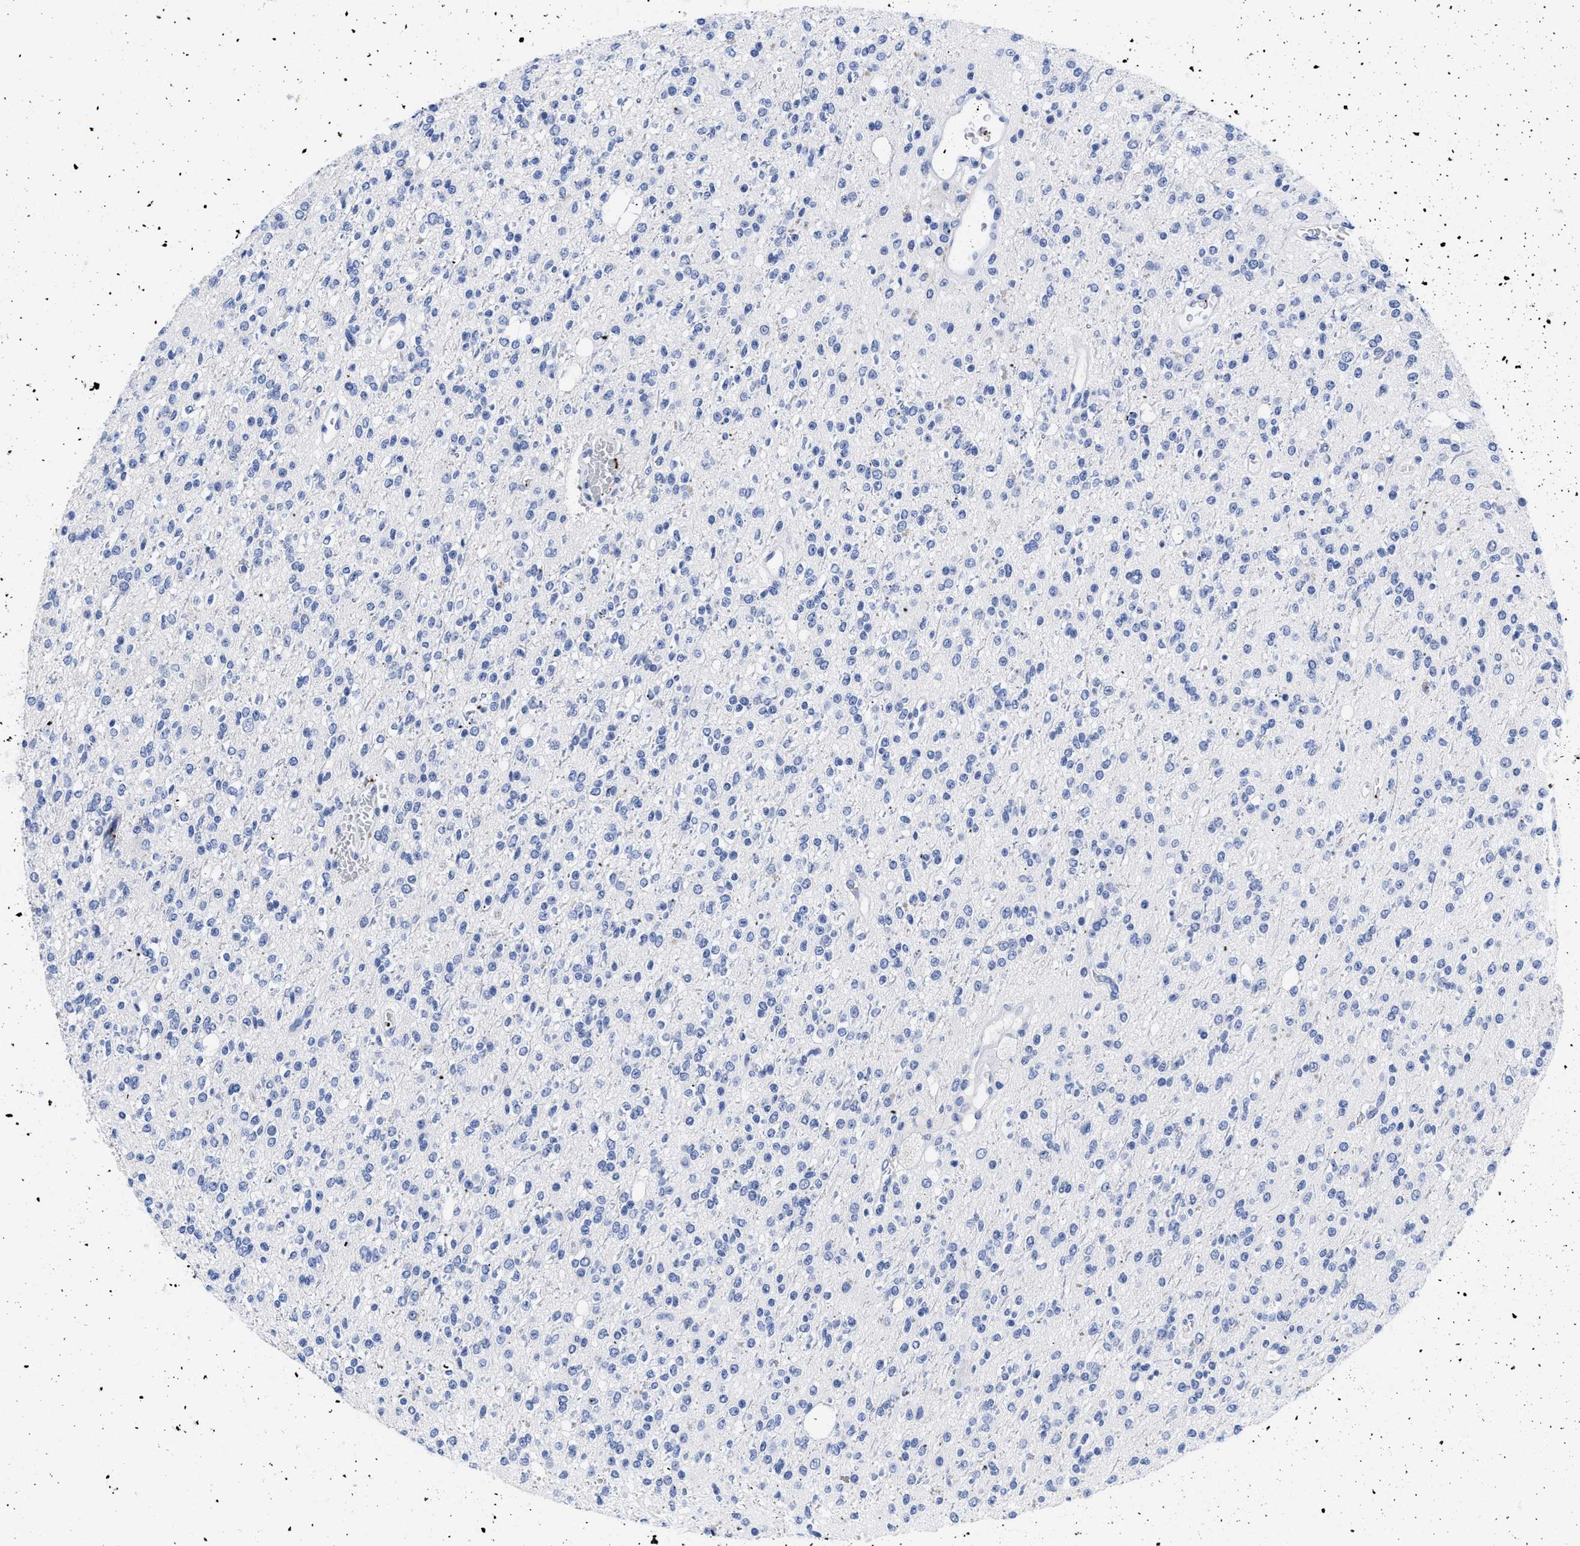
{"staining": {"intensity": "negative", "quantity": "none", "location": "none"}, "tissue": "glioma", "cell_type": "Tumor cells", "image_type": "cancer", "snomed": [{"axis": "morphology", "description": "Glioma, malignant, High grade"}, {"axis": "topography", "description": "Brain"}], "caption": "High magnification brightfield microscopy of malignant glioma (high-grade) stained with DAB (3,3'-diaminobenzidine) (brown) and counterstained with hematoxylin (blue): tumor cells show no significant expression.", "gene": "TREML1", "patient": {"sex": "male", "age": 34}}